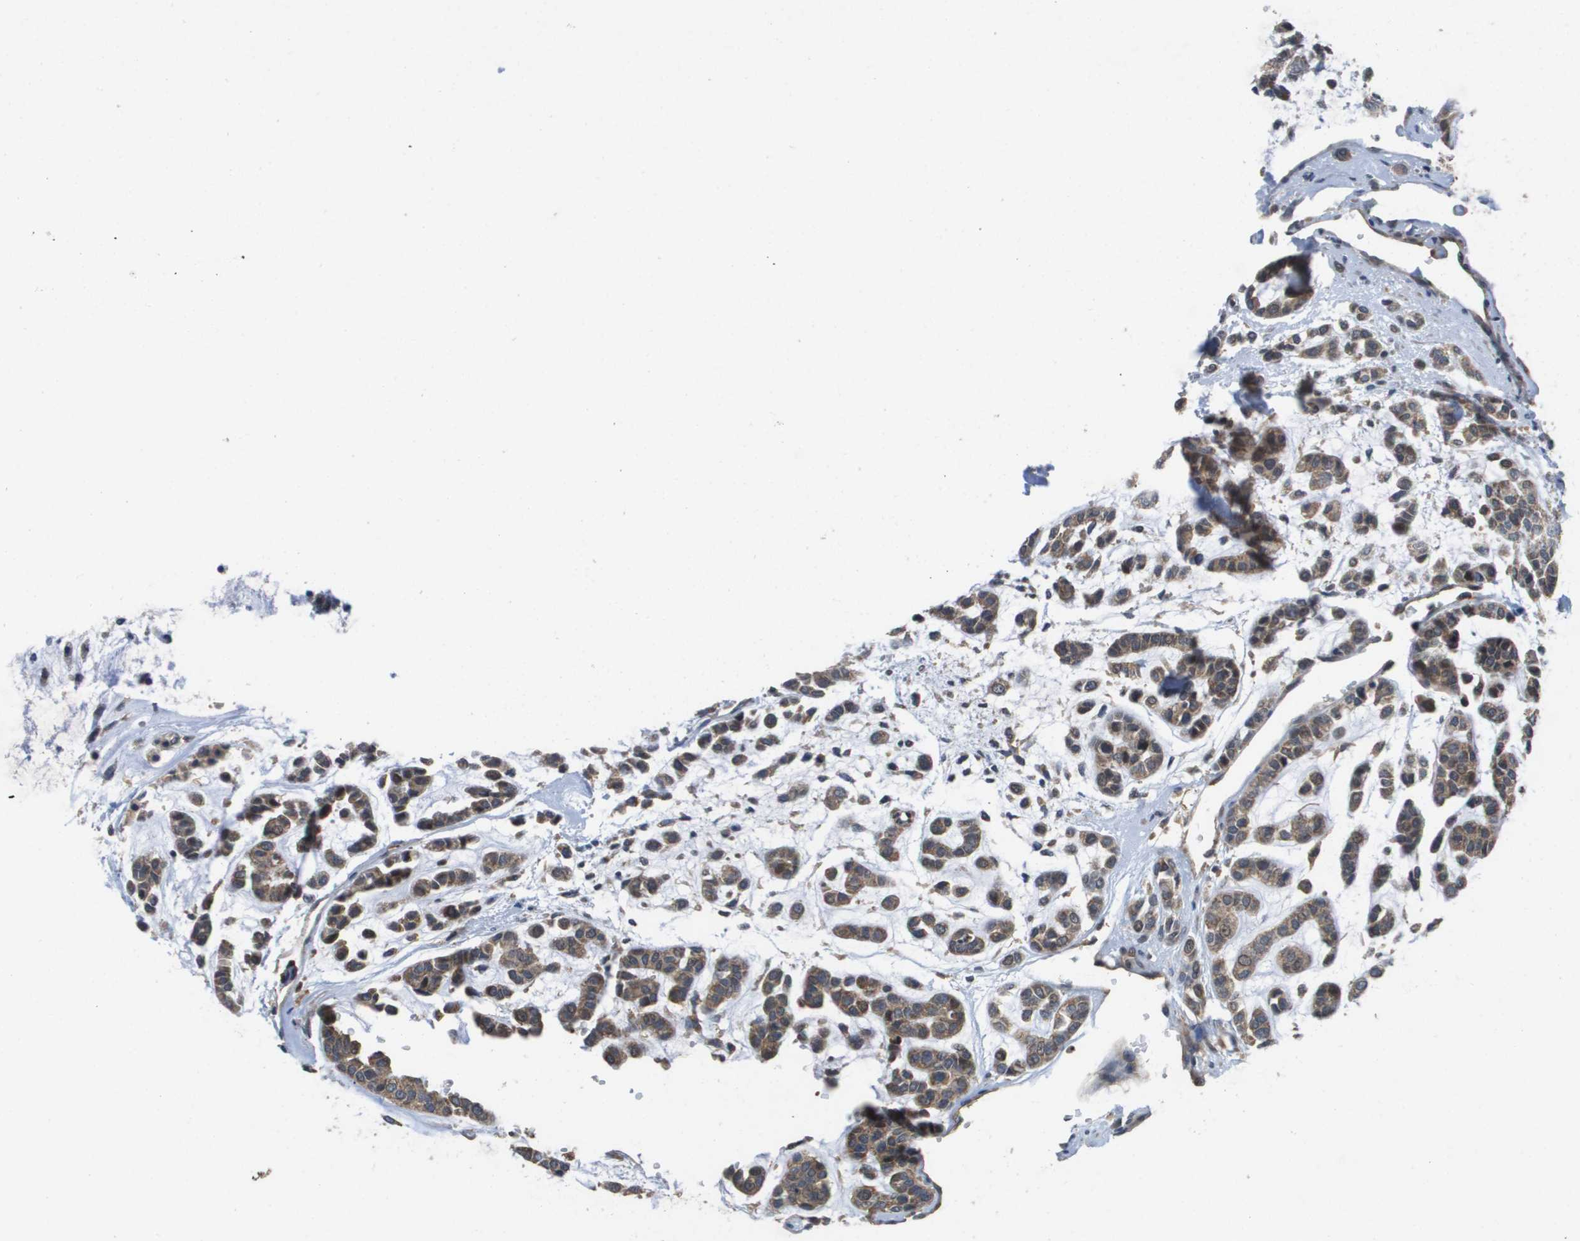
{"staining": {"intensity": "moderate", "quantity": ">75%", "location": "cytoplasmic/membranous"}, "tissue": "head and neck cancer", "cell_type": "Tumor cells", "image_type": "cancer", "snomed": [{"axis": "morphology", "description": "Adenocarcinoma, NOS"}, {"axis": "morphology", "description": "Adenoma, NOS"}, {"axis": "topography", "description": "Head-Neck"}], "caption": "Head and neck cancer (adenocarcinoma) was stained to show a protein in brown. There is medium levels of moderate cytoplasmic/membranous expression in about >75% of tumor cells.", "gene": "RBM38", "patient": {"sex": "female", "age": 55}}